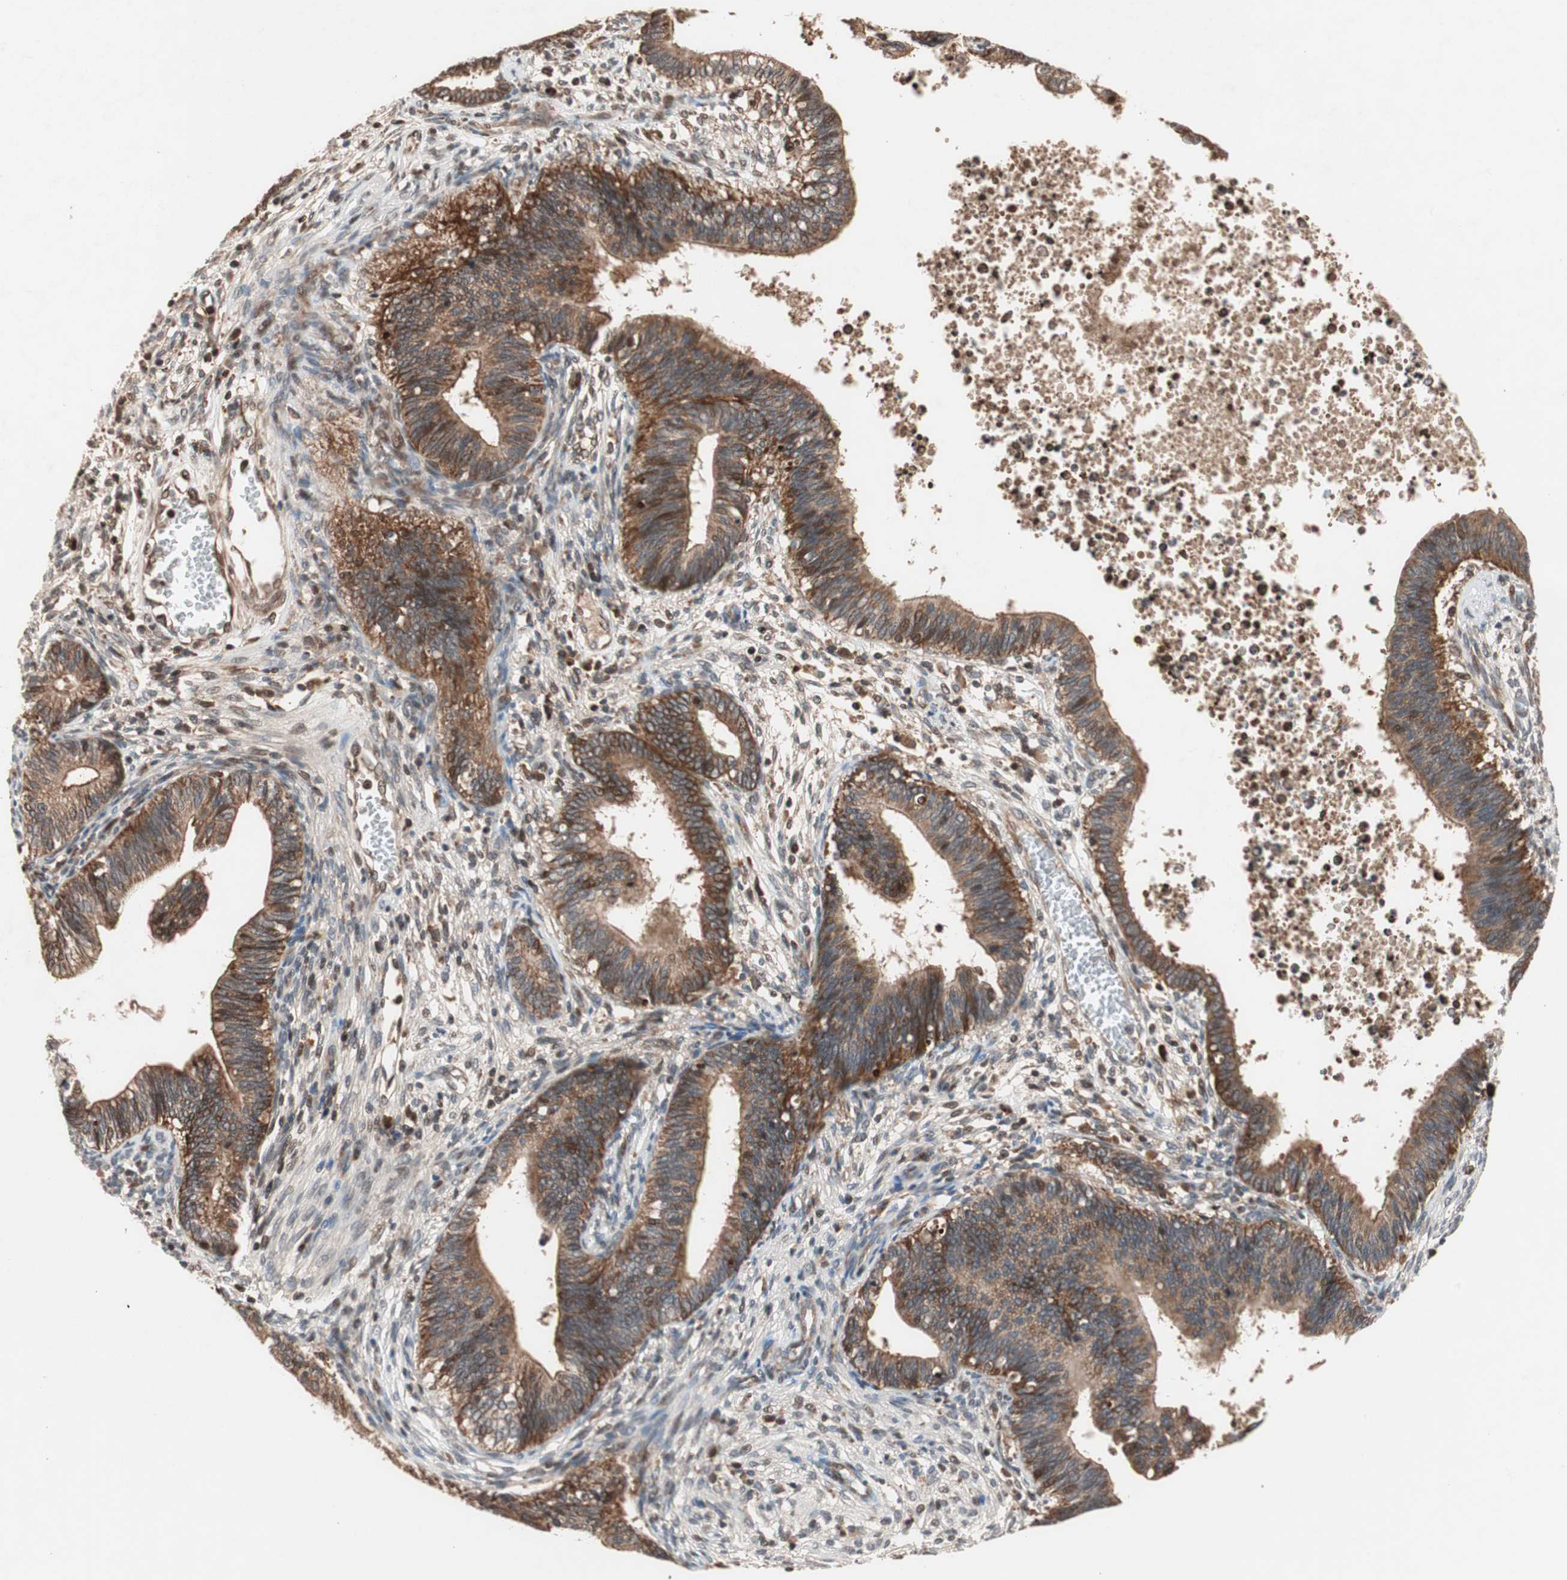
{"staining": {"intensity": "strong", "quantity": ">75%", "location": "cytoplasmic/membranous"}, "tissue": "cervical cancer", "cell_type": "Tumor cells", "image_type": "cancer", "snomed": [{"axis": "morphology", "description": "Adenocarcinoma, NOS"}, {"axis": "topography", "description": "Cervix"}], "caption": "Immunohistochemical staining of adenocarcinoma (cervical) reveals high levels of strong cytoplasmic/membranous protein staining in about >75% of tumor cells.", "gene": "NF2", "patient": {"sex": "female", "age": 44}}